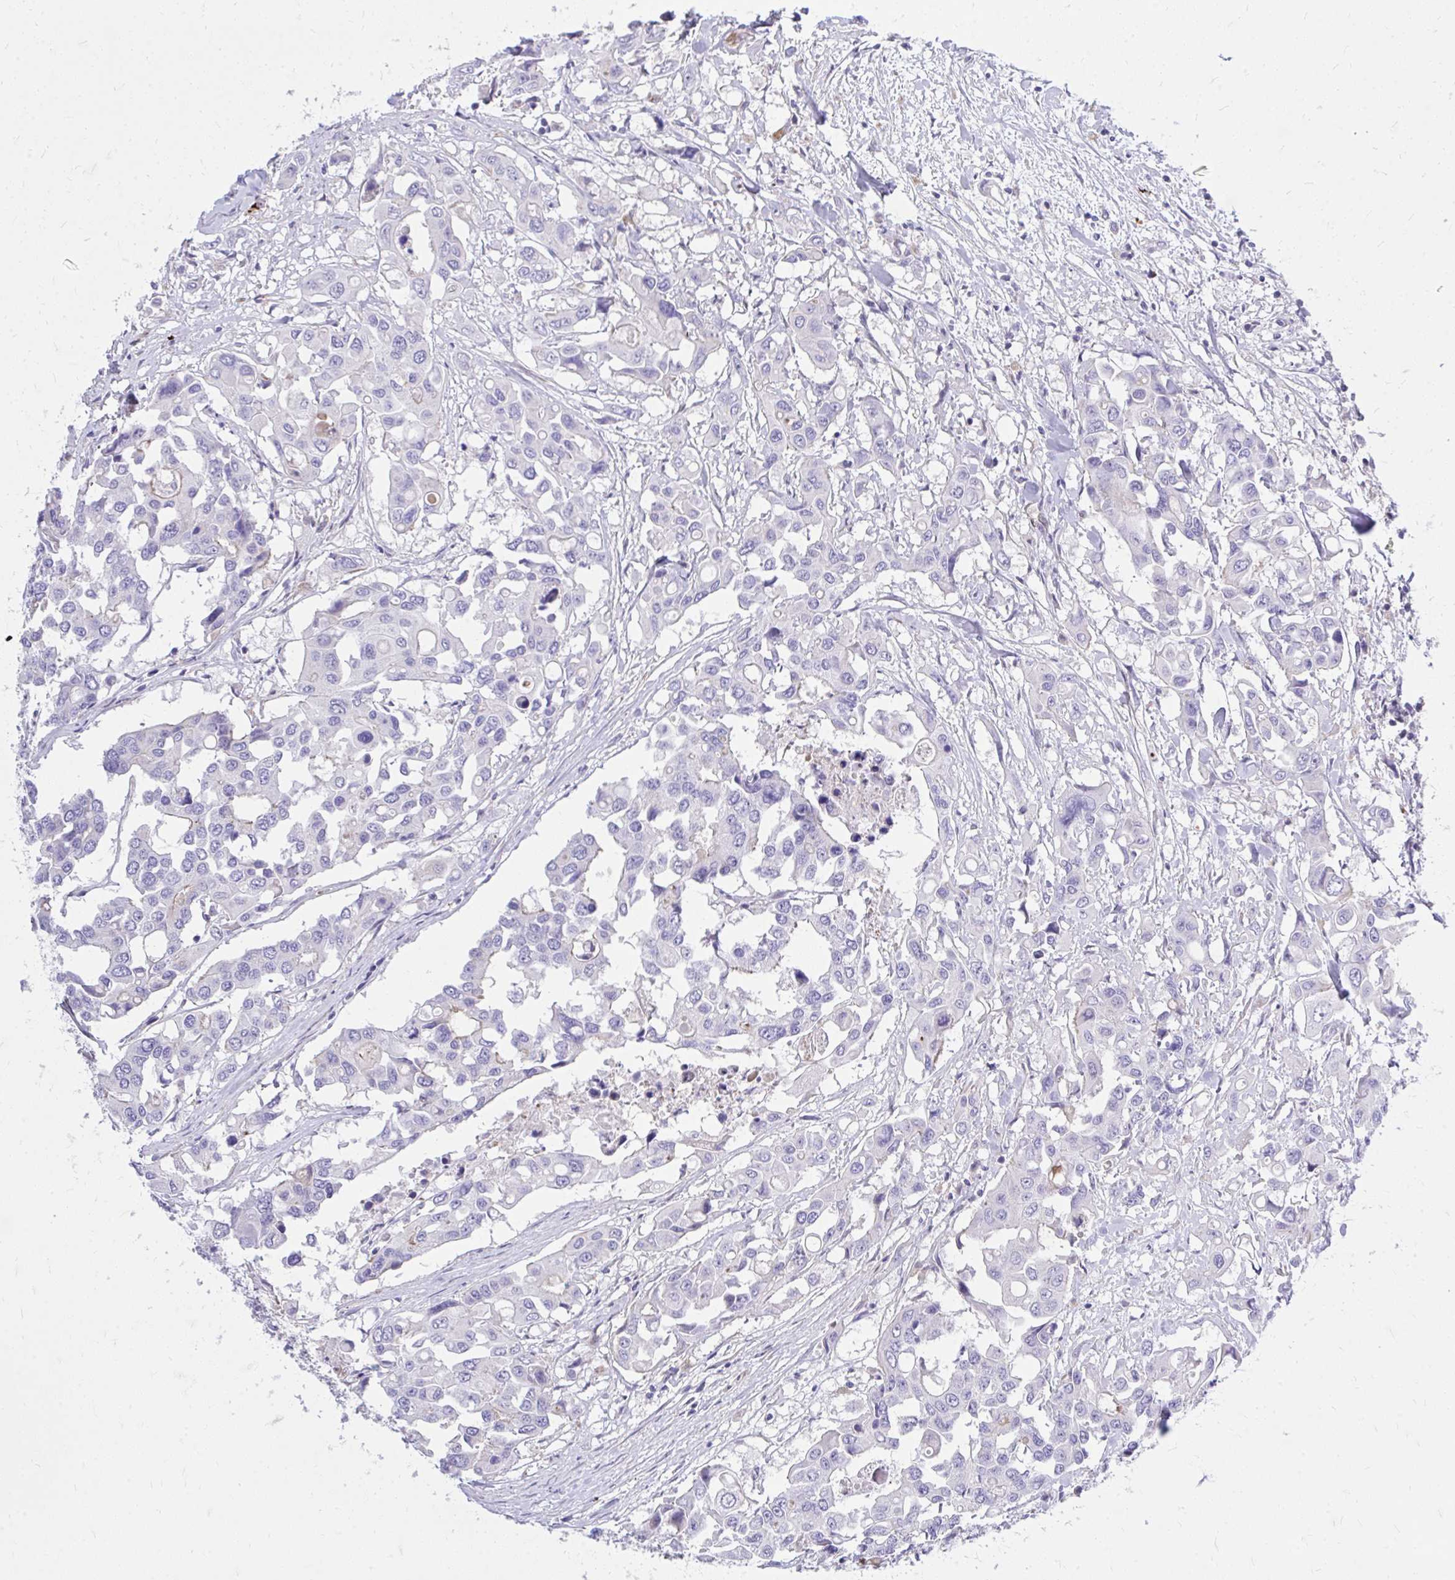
{"staining": {"intensity": "negative", "quantity": "none", "location": "none"}, "tissue": "colorectal cancer", "cell_type": "Tumor cells", "image_type": "cancer", "snomed": [{"axis": "morphology", "description": "Adenocarcinoma, NOS"}, {"axis": "topography", "description": "Colon"}], "caption": "An immunohistochemistry (IHC) histopathology image of colorectal adenocarcinoma is shown. There is no staining in tumor cells of colorectal adenocarcinoma.", "gene": "TP53I11", "patient": {"sex": "male", "age": 77}}